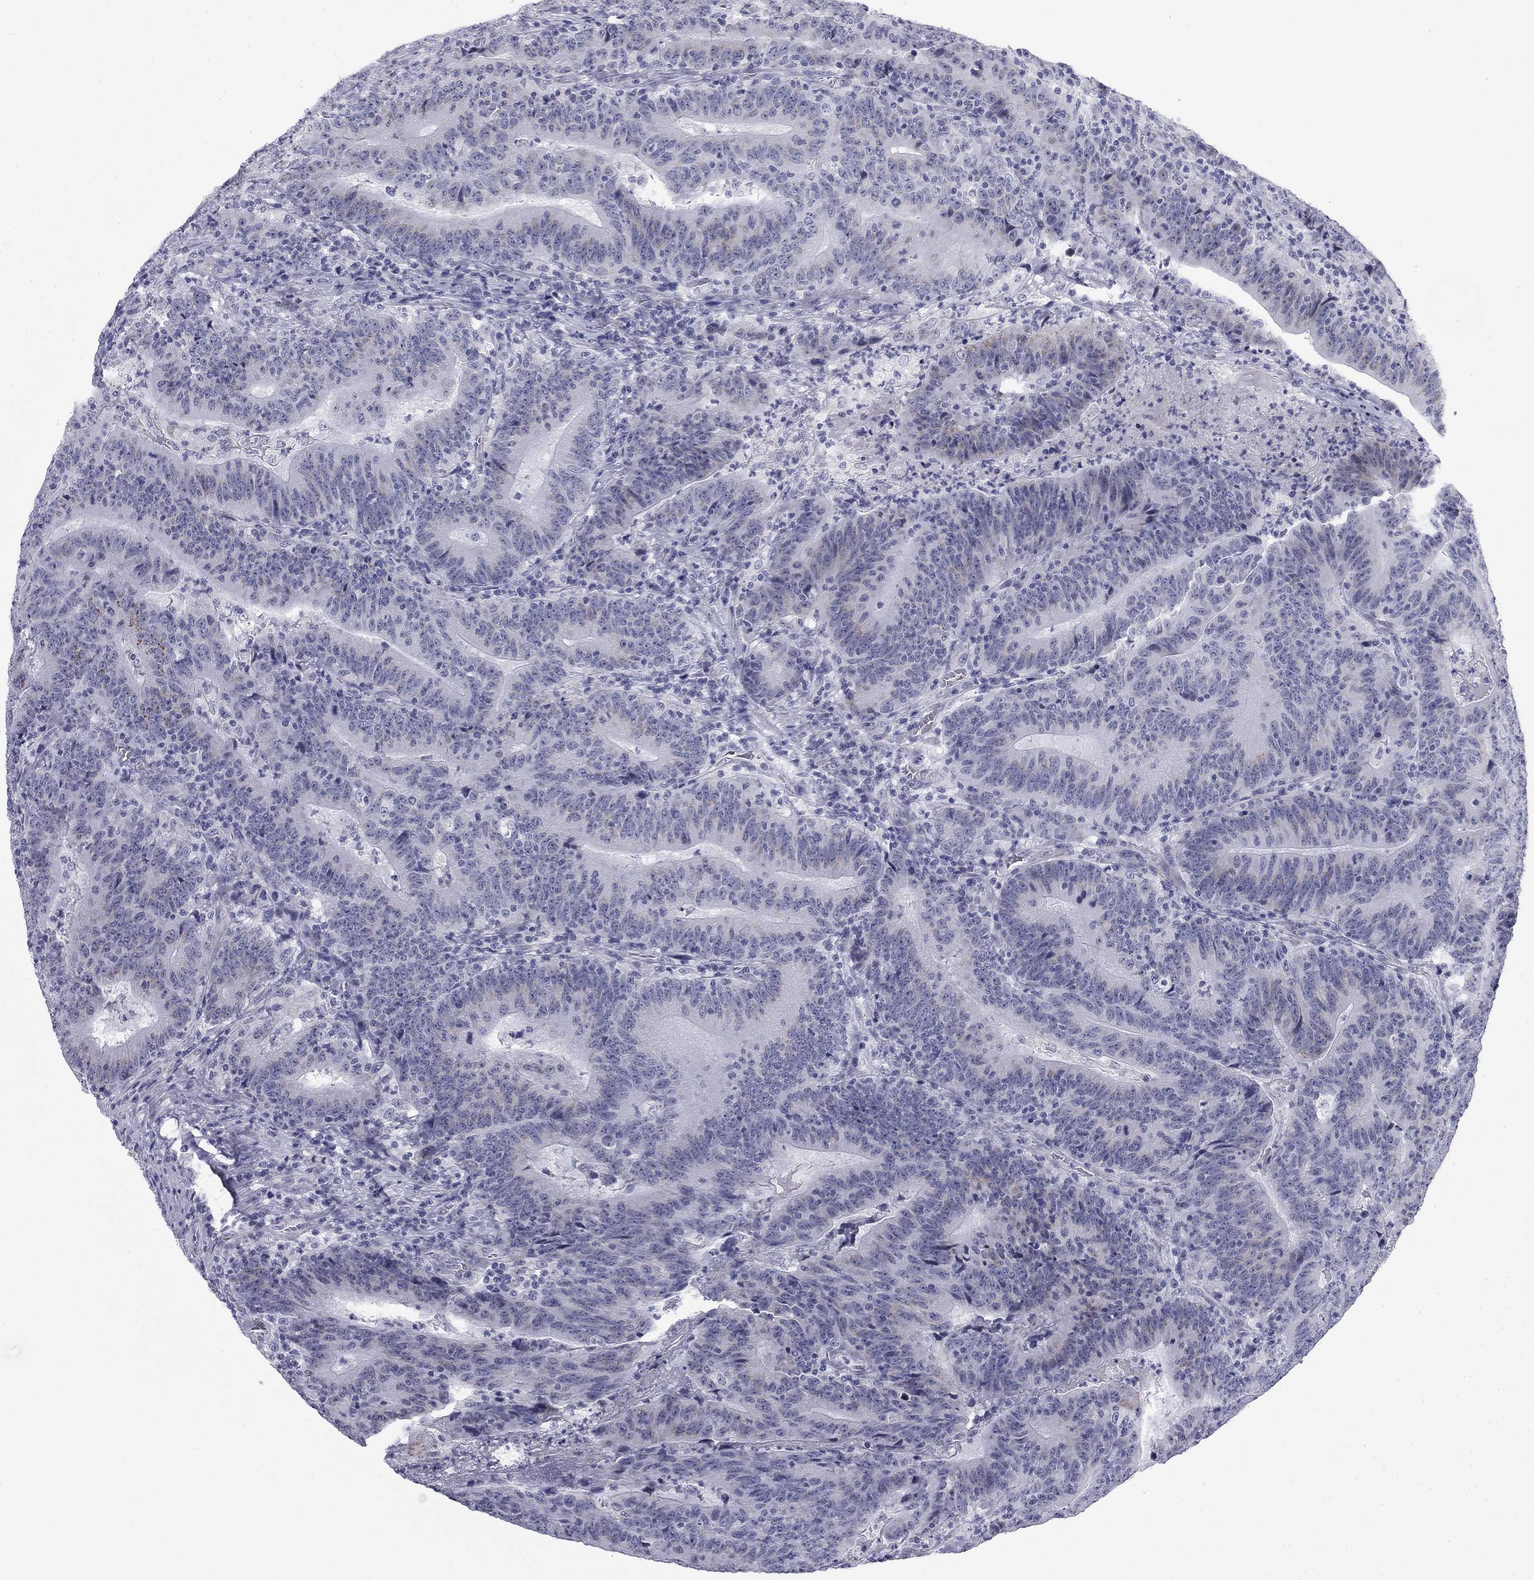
{"staining": {"intensity": "negative", "quantity": "none", "location": "none"}, "tissue": "colorectal cancer", "cell_type": "Tumor cells", "image_type": "cancer", "snomed": [{"axis": "morphology", "description": "Adenocarcinoma, NOS"}, {"axis": "topography", "description": "Colon"}], "caption": "Immunohistochemical staining of human colorectal cancer shows no significant staining in tumor cells.", "gene": "PRPH", "patient": {"sex": "female", "age": 75}}